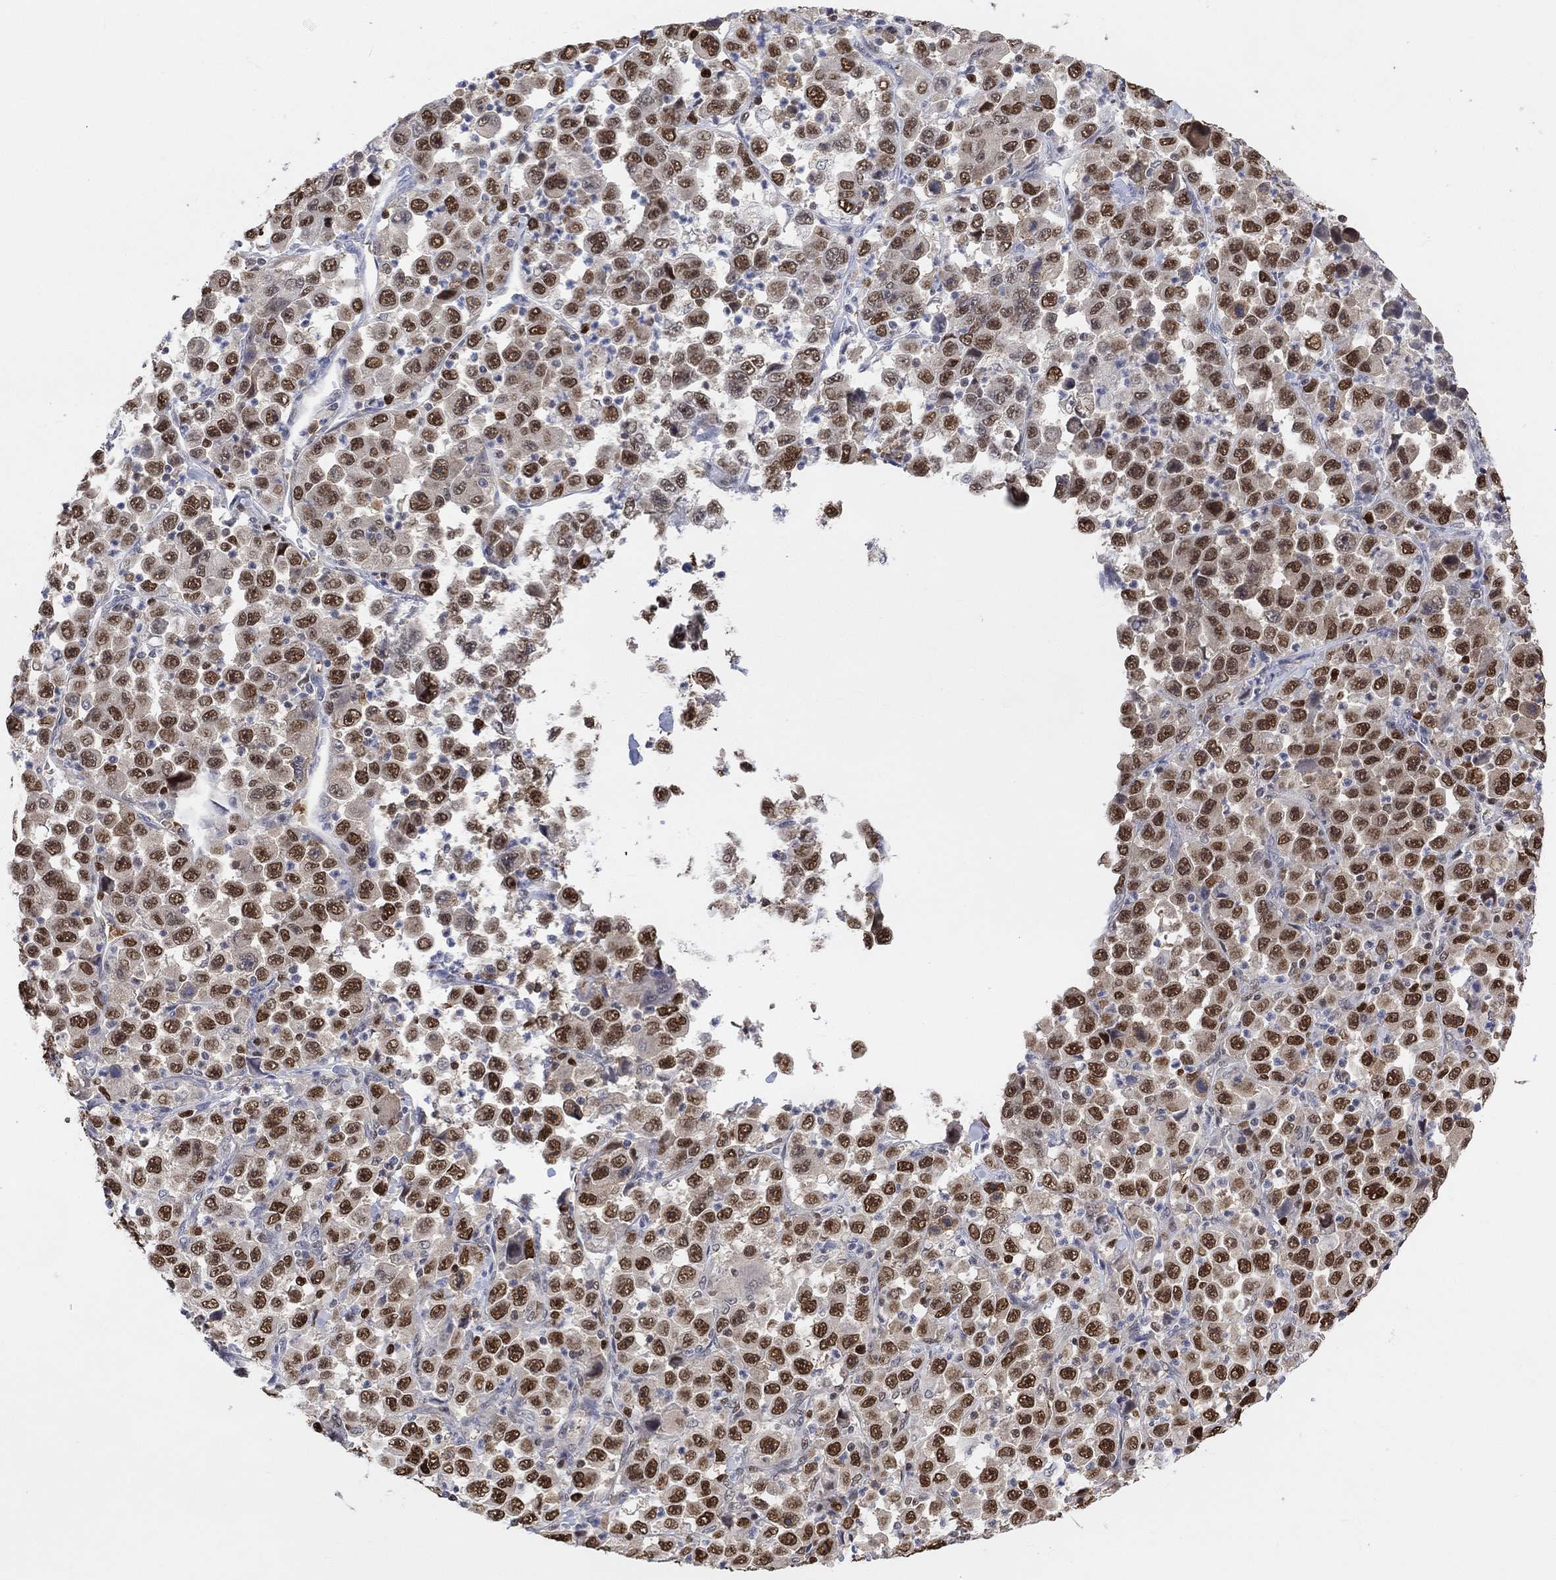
{"staining": {"intensity": "strong", "quantity": ">75%", "location": "nuclear"}, "tissue": "stomach cancer", "cell_type": "Tumor cells", "image_type": "cancer", "snomed": [{"axis": "morphology", "description": "Normal tissue, NOS"}, {"axis": "morphology", "description": "Adenocarcinoma, NOS"}, {"axis": "topography", "description": "Stomach, upper"}, {"axis": "topography", "description": "Stomach"}], "caption": "An immunohistochemistry histopathology image of tumor tissue is shown. Protein staining in brown shows strong nuclear positivity in stomach cancer within tumor cells.", "gene": "RAD54L2", "patient": {"sex": "male", "age": 59}}